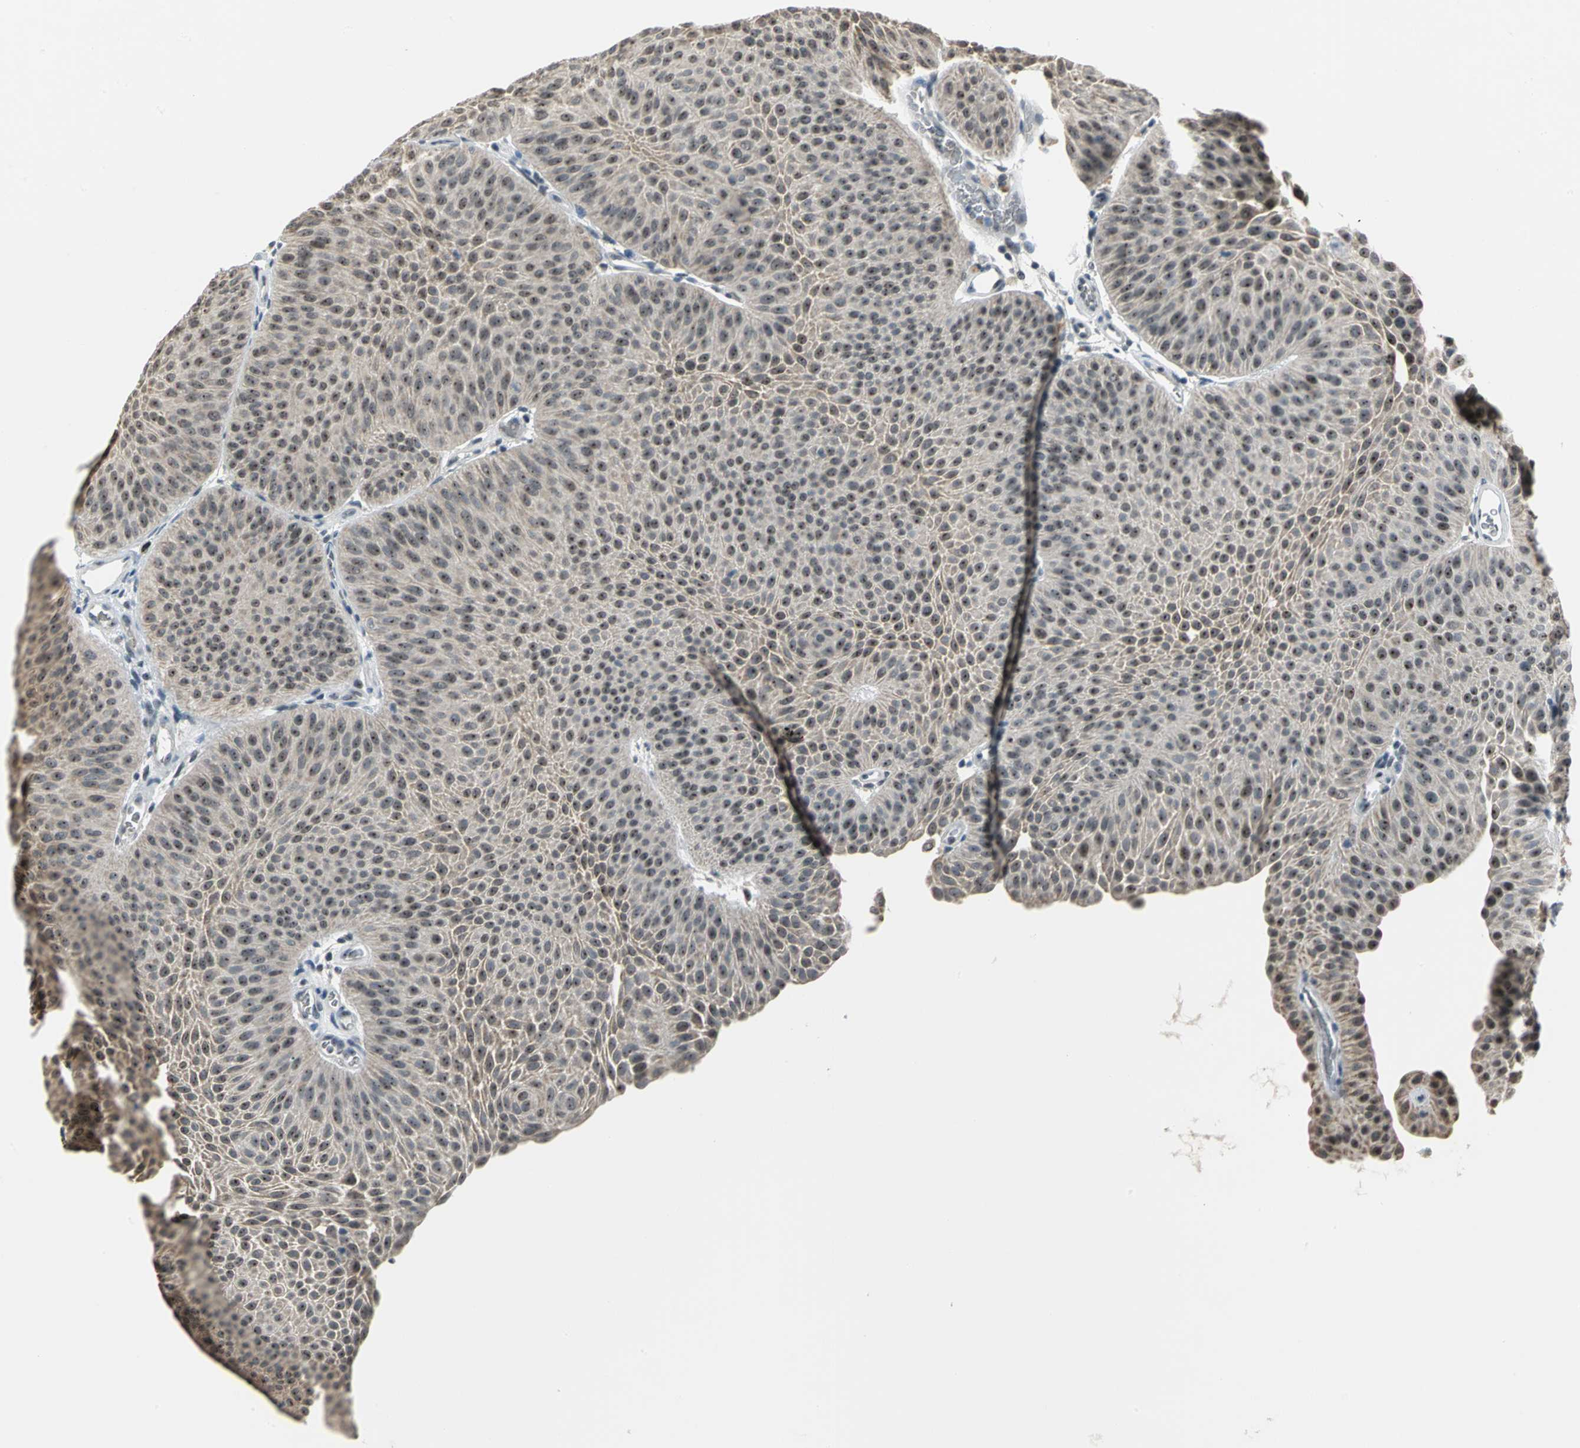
{"staining": {"intensity": "moderate", "quantity": ">75%", "location": "nuclear"}, "tissue": "urothelial cancer", "cell_type": "Tumor cells", "image_type": "cancer", "snomed": [{"axis": "morphology", "description": "Urothelial carcinoma, Low grade"}, {"axis": "topography", "description": "Urinary bladder"}], "caption": "This micrograph displays IHC staining of human urothelial carcinoma (low-grade), with medium moderate nuclear staining in approximately >75% of tumor cells.", "gene": "GLI3", "patient": {"sex": "female", "age": 60}}